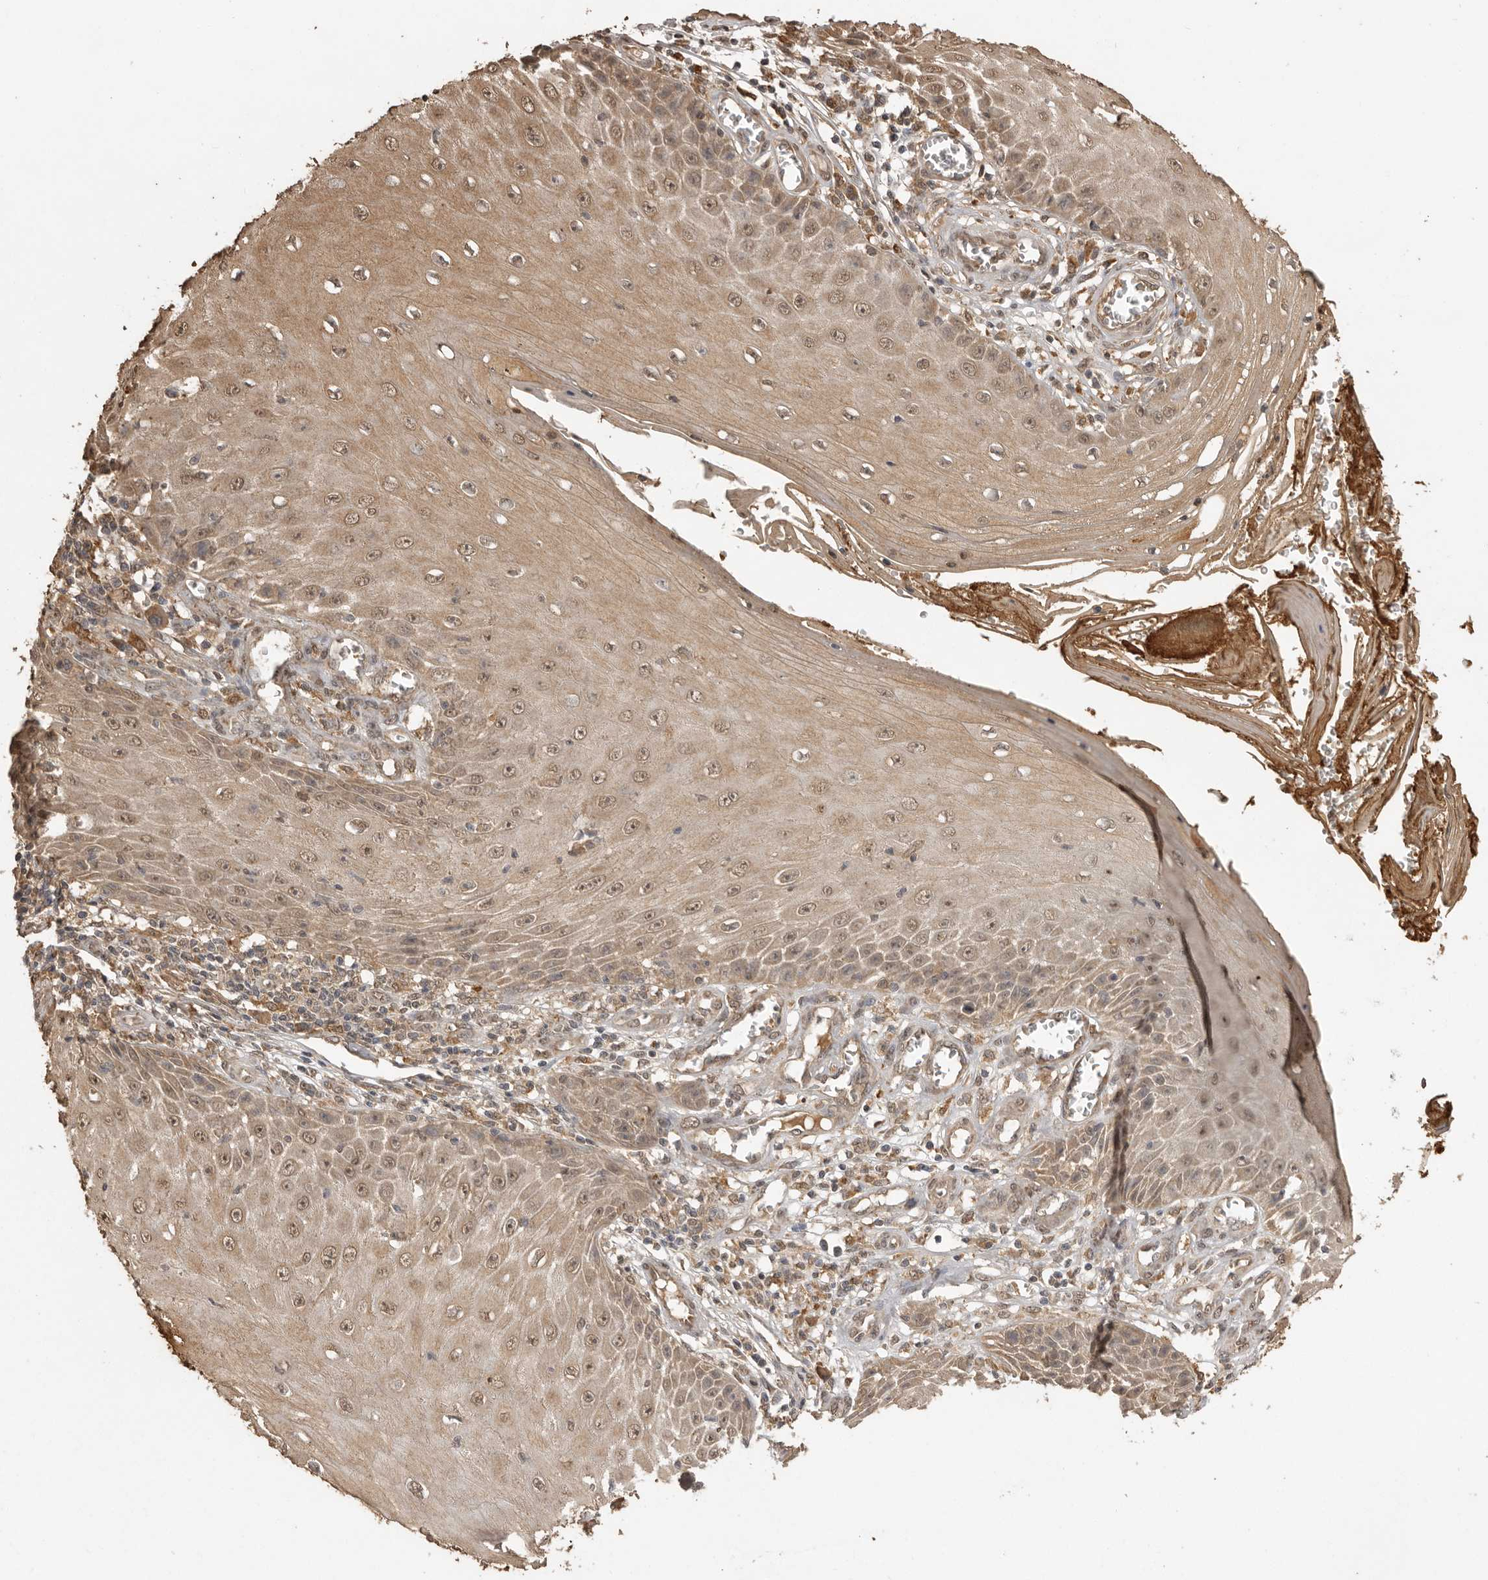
{"staining": {"intensity": "weak", "quantity": ">75%", "location": "cytoplasmic/membranous,nuclear"}, "tissue": "skin cancer", "cell_type": "Tumor cells", "image_type": "cancer", "snomed": [{"axis": "morphology", "description": "Squamous cell carcinoma, NOS"}, {"axis": "topography", "description": "Skin"}], "caption": "A photomicrograph of human skin squamous cell carcinoma stained for a protein reveals weak cytoplasmic/membranous and nuclear brown staining in tumor cells.", "gene": "JAG2", "patient": {"sex": "female", "age": 73}}